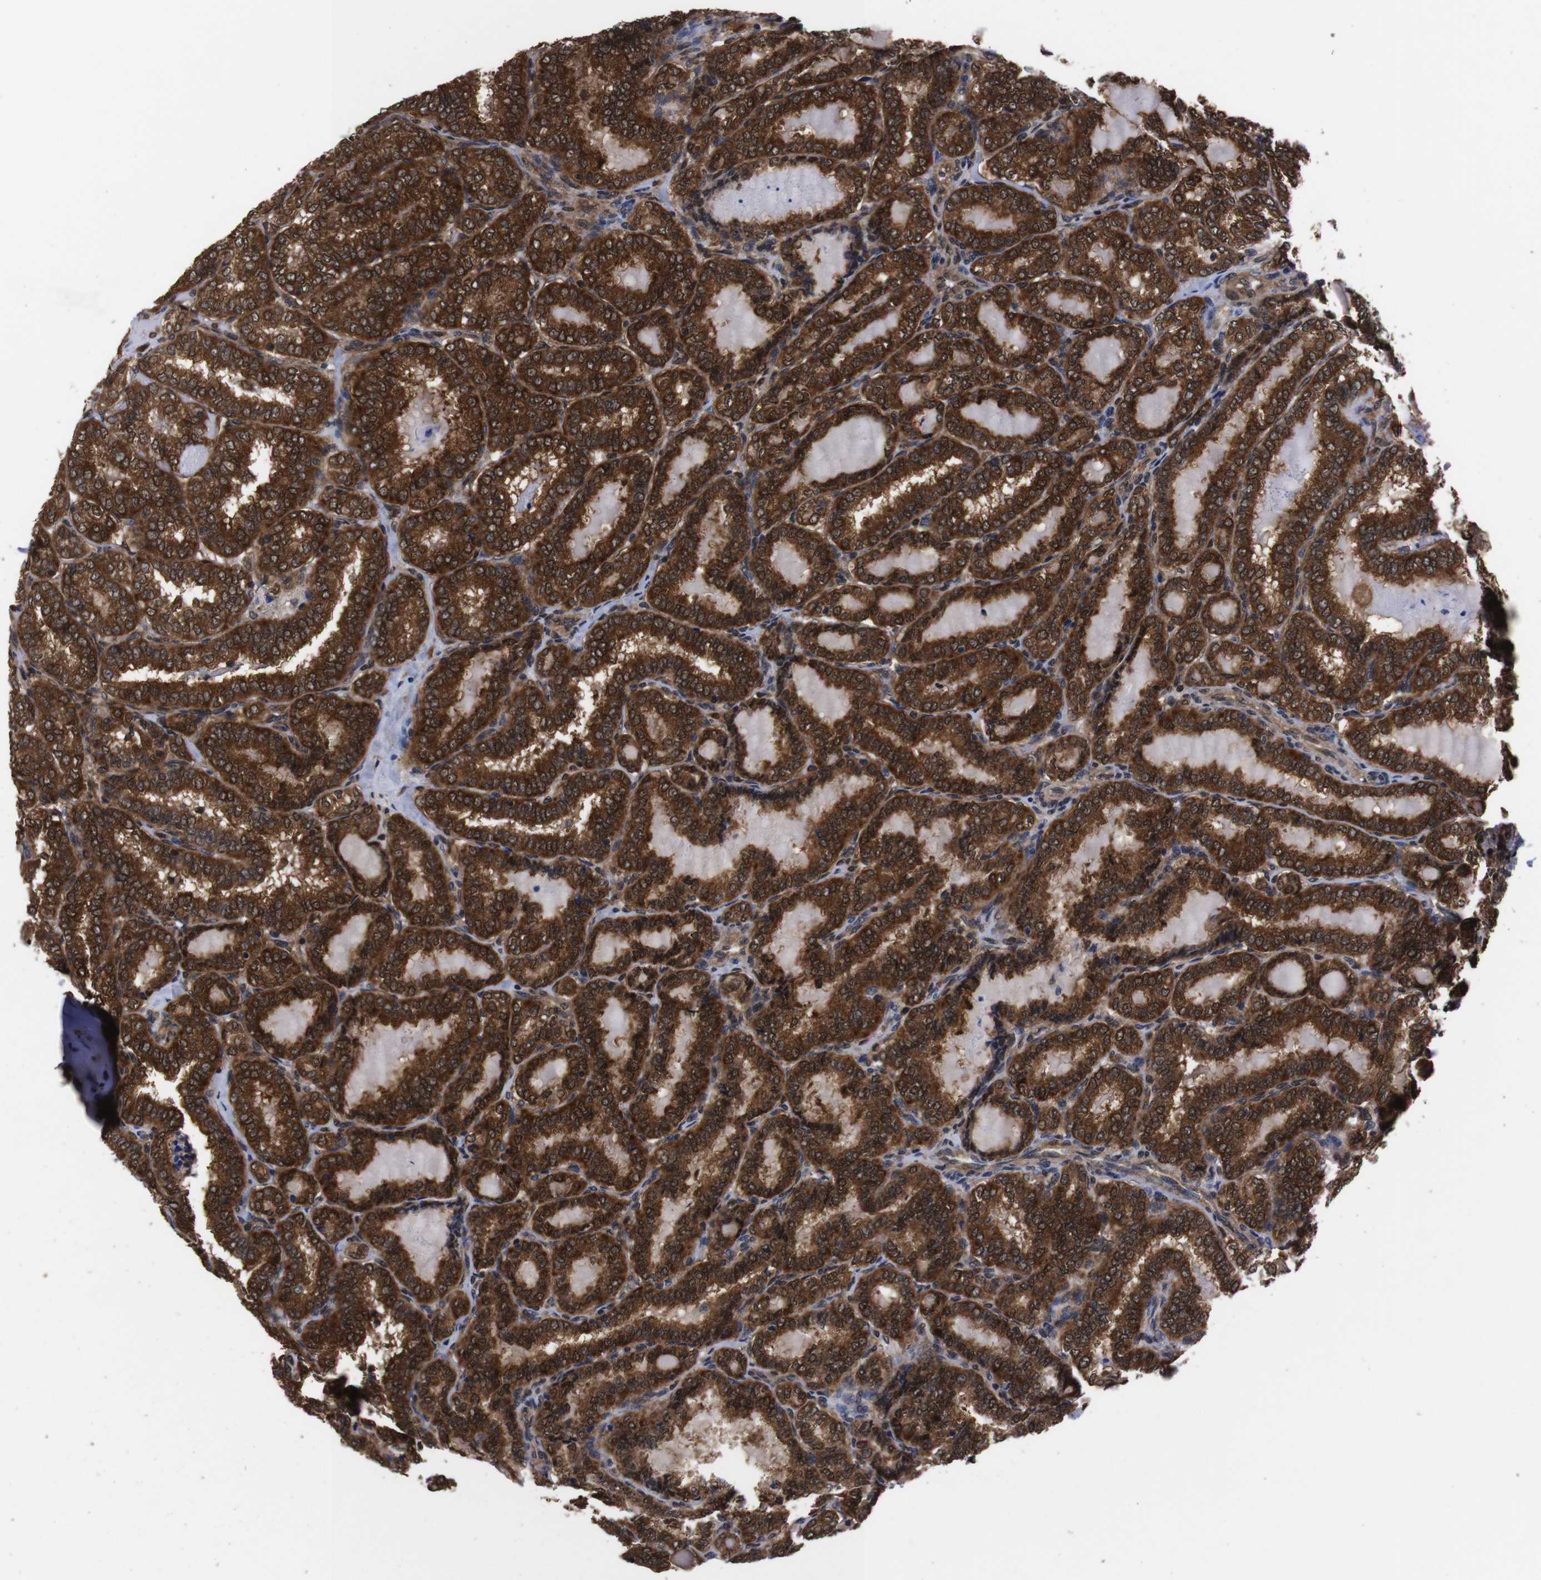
{"staining": {"intensity": "strong", "quantity": ">75%", "location": "cytoplasmic/membranous,nuclear"}, "tissue": "thyroid cancer", "cell_type": "Tumor cells", "image_type": "cancer", "snomed": [{"axis": "morphology", "description": "Normal tissue, NOS"}, {"axis": "morphology", "description": "Papillary adenocarcinoma, NOS"}, {"axis": "topography", "description": "Thyroid gland"}], "caption": "Immunohistochemical staining of human thyroid cancer (papillary adenocarcinoma) exhibits strong cytoplasmic/membranous and nuclear protein positivity in approximately >75% of tumor cells.", "gene": "UBQLN2", "patient": {"sex": "female", "age": 30}}